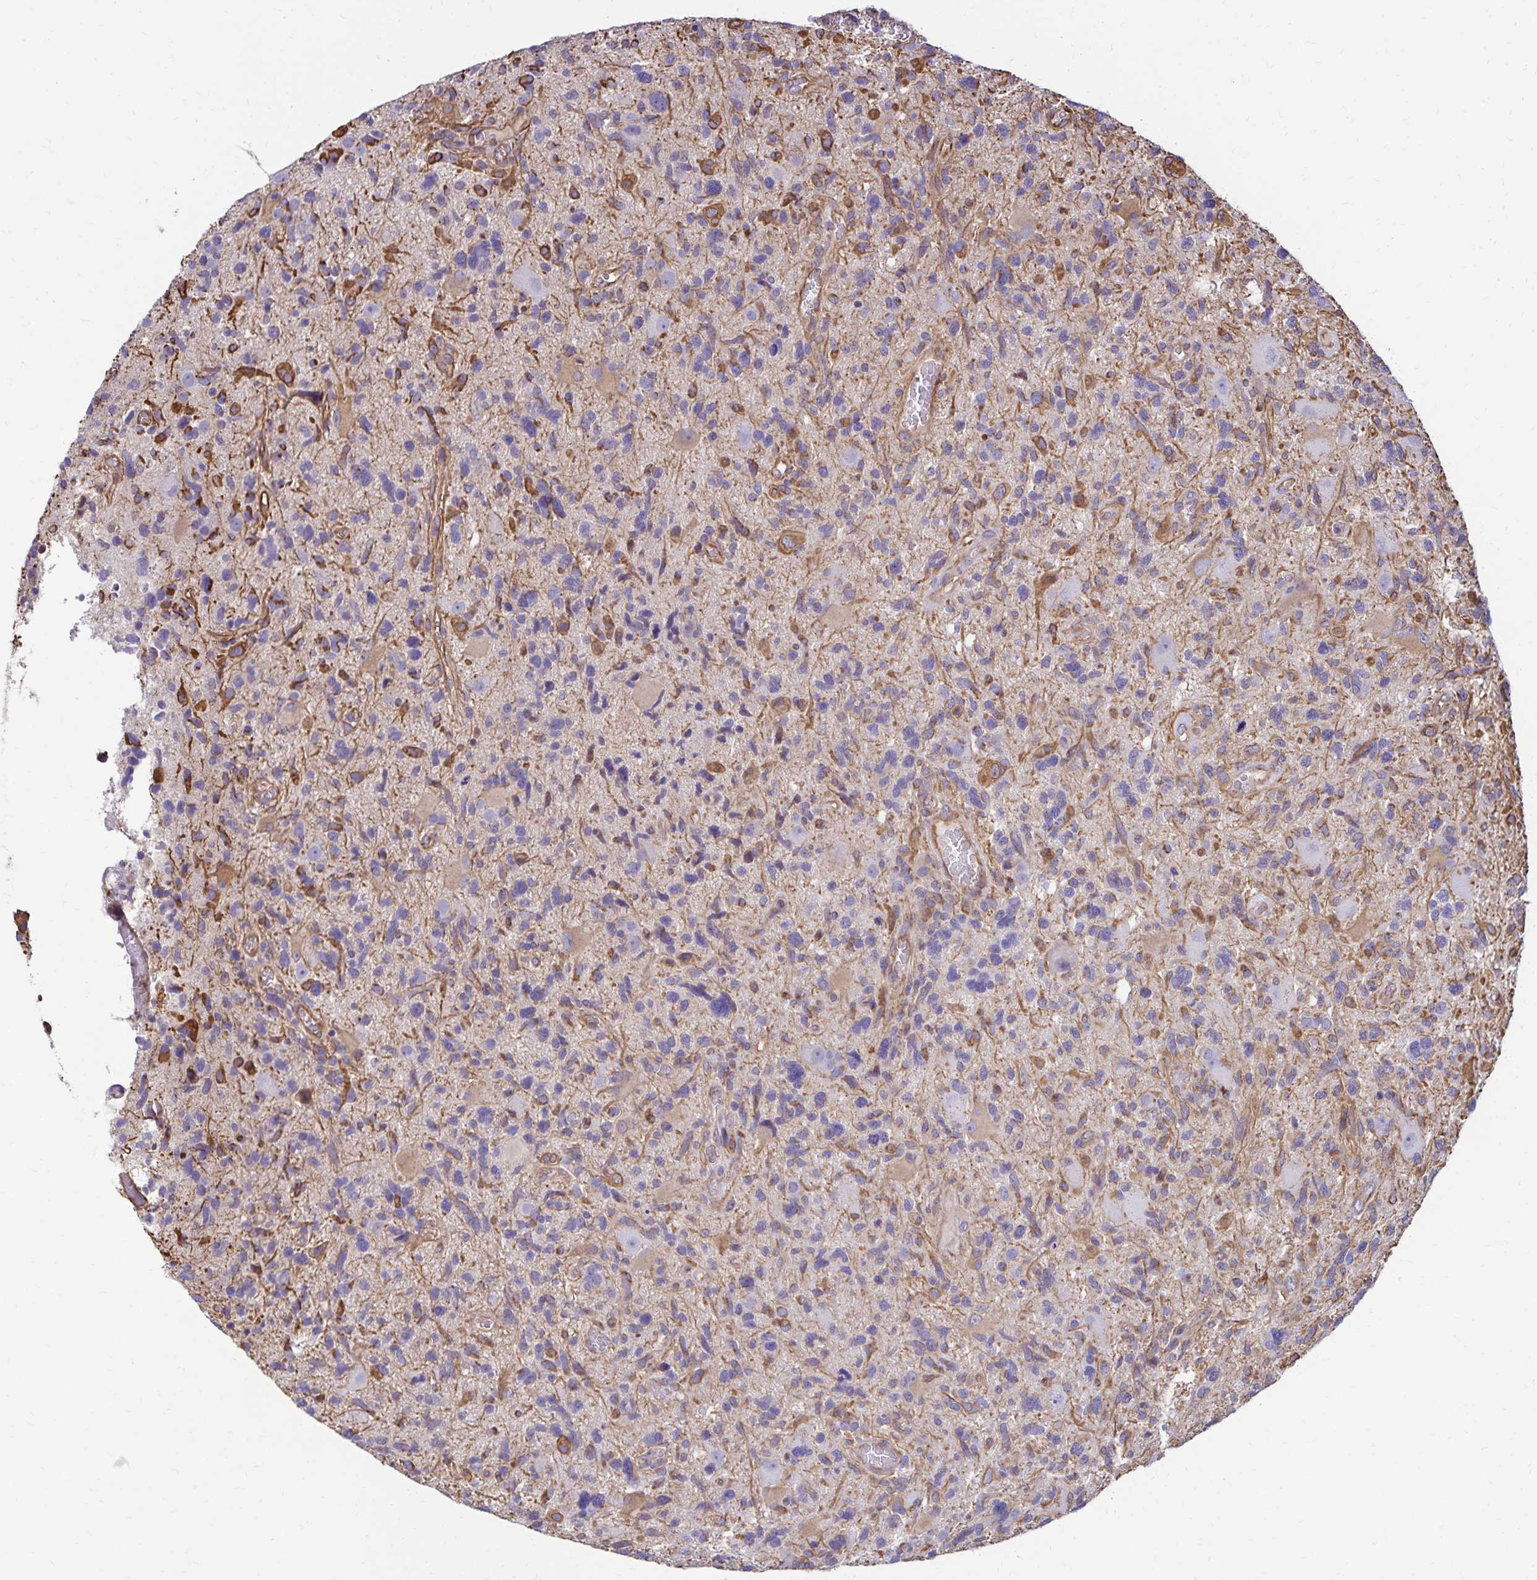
{"staining": {"intensity": "moderate", "quantity": "<25%", "location": "cytoplasmic/membranous"}, "tissue": "glioma", "cell_type": "Tumor cells", "image_type": "cancer", "snomed": [{"axis": "morphology", "description": "Glioma, malignant, High grade"}, {"axis": "topography", "description": "Brain"}], "caption": "Malignant glioma (high-grade) stained for a protein (brown) exhibits moderate cytoplasmic/membranous positive expression in about <25% of tumor cells.", "gene": "TRPV6", "patient": {"sex": "male", "age": 49}}